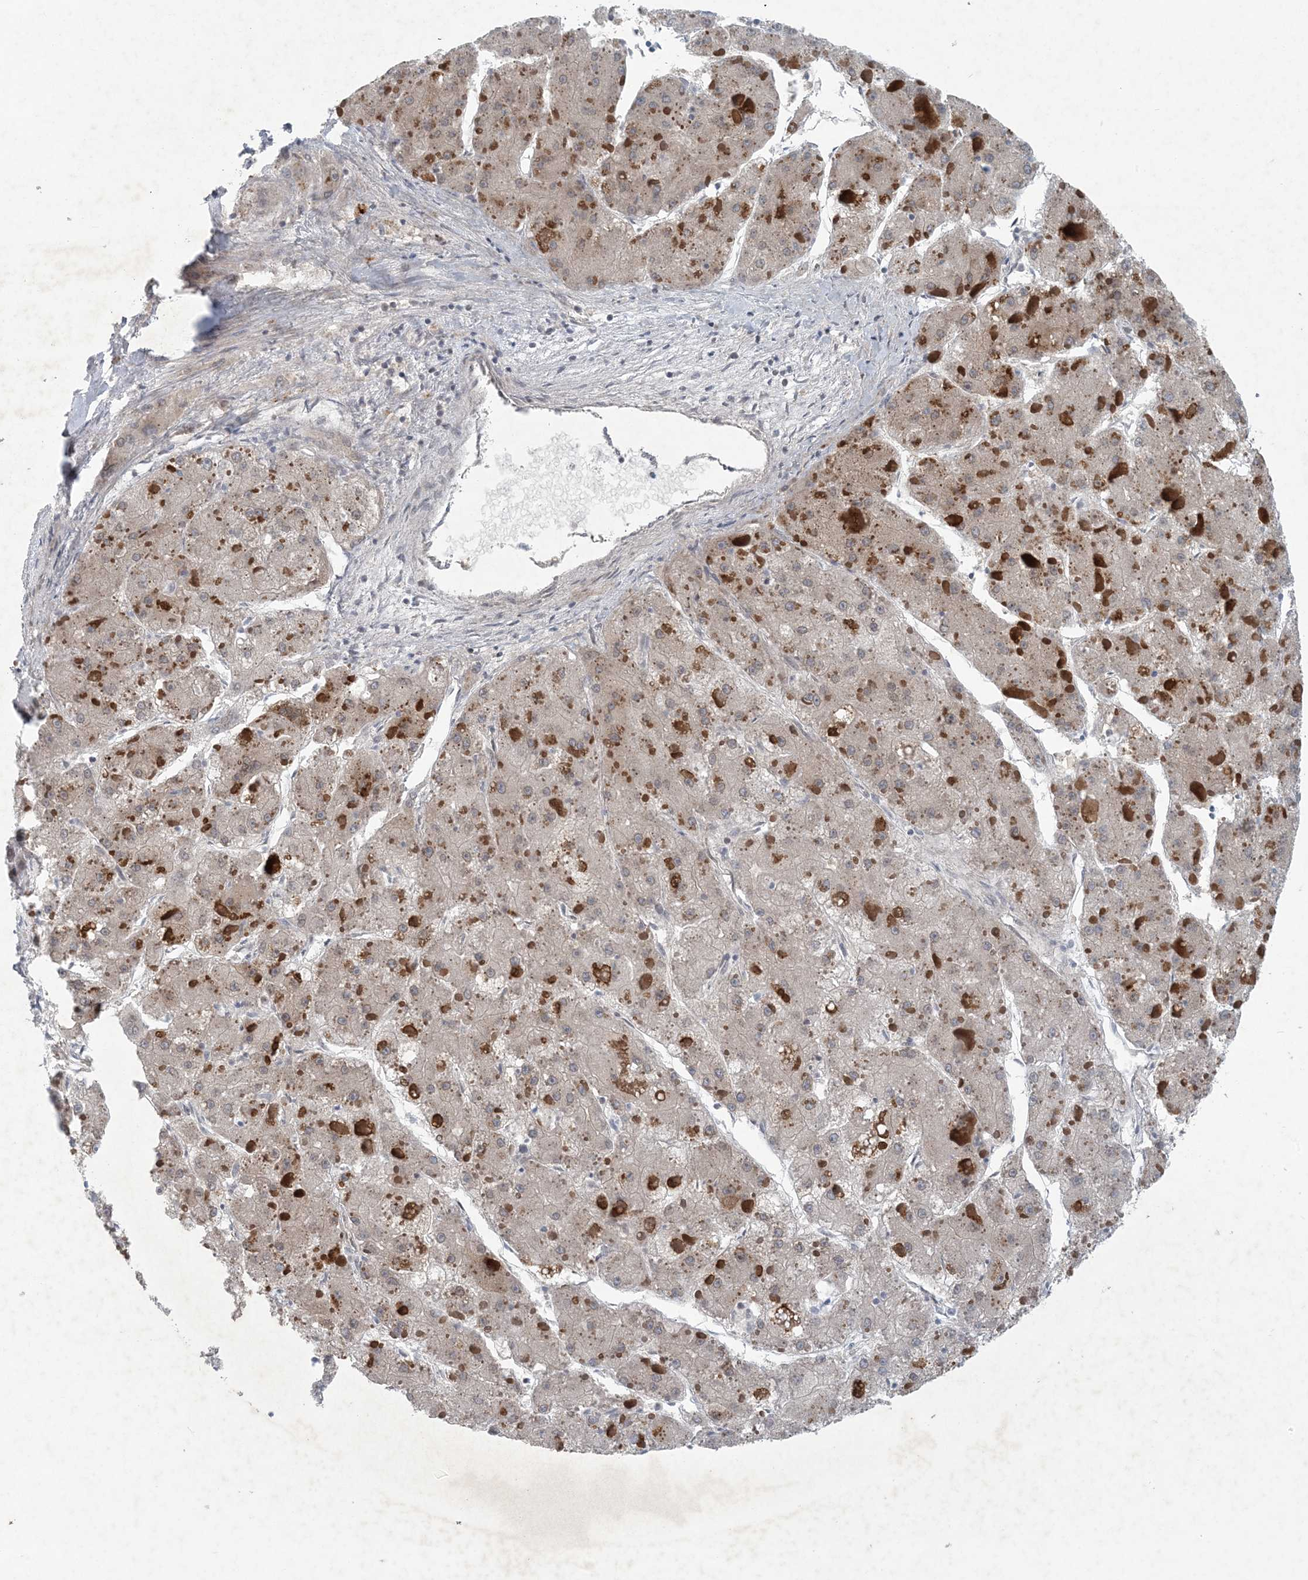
{"staining": {"intensity": "negative", "quantity": "none", "location": "none"}, "tissue": "liver cancer", "cell_type": "Tumor cells", "image_type": "cancer", "snomed": [{"axis": "morphology", "description": "Carcinoma, Hepatocellular, NOS"}, {"axis": "topography", "description": "Liver"}], "caption": "IHC photomicrograph of hepatocellular carcinoma (liver) stained for a protein (brown), which displays no expression in tumor cells. Brightfield microscopy of IHC stained with DAB (brown) and hematoxylin (blue), captured at high magnification.", "gene": "HIKESHI", "patient": {"sex": "female", "age": 73}}